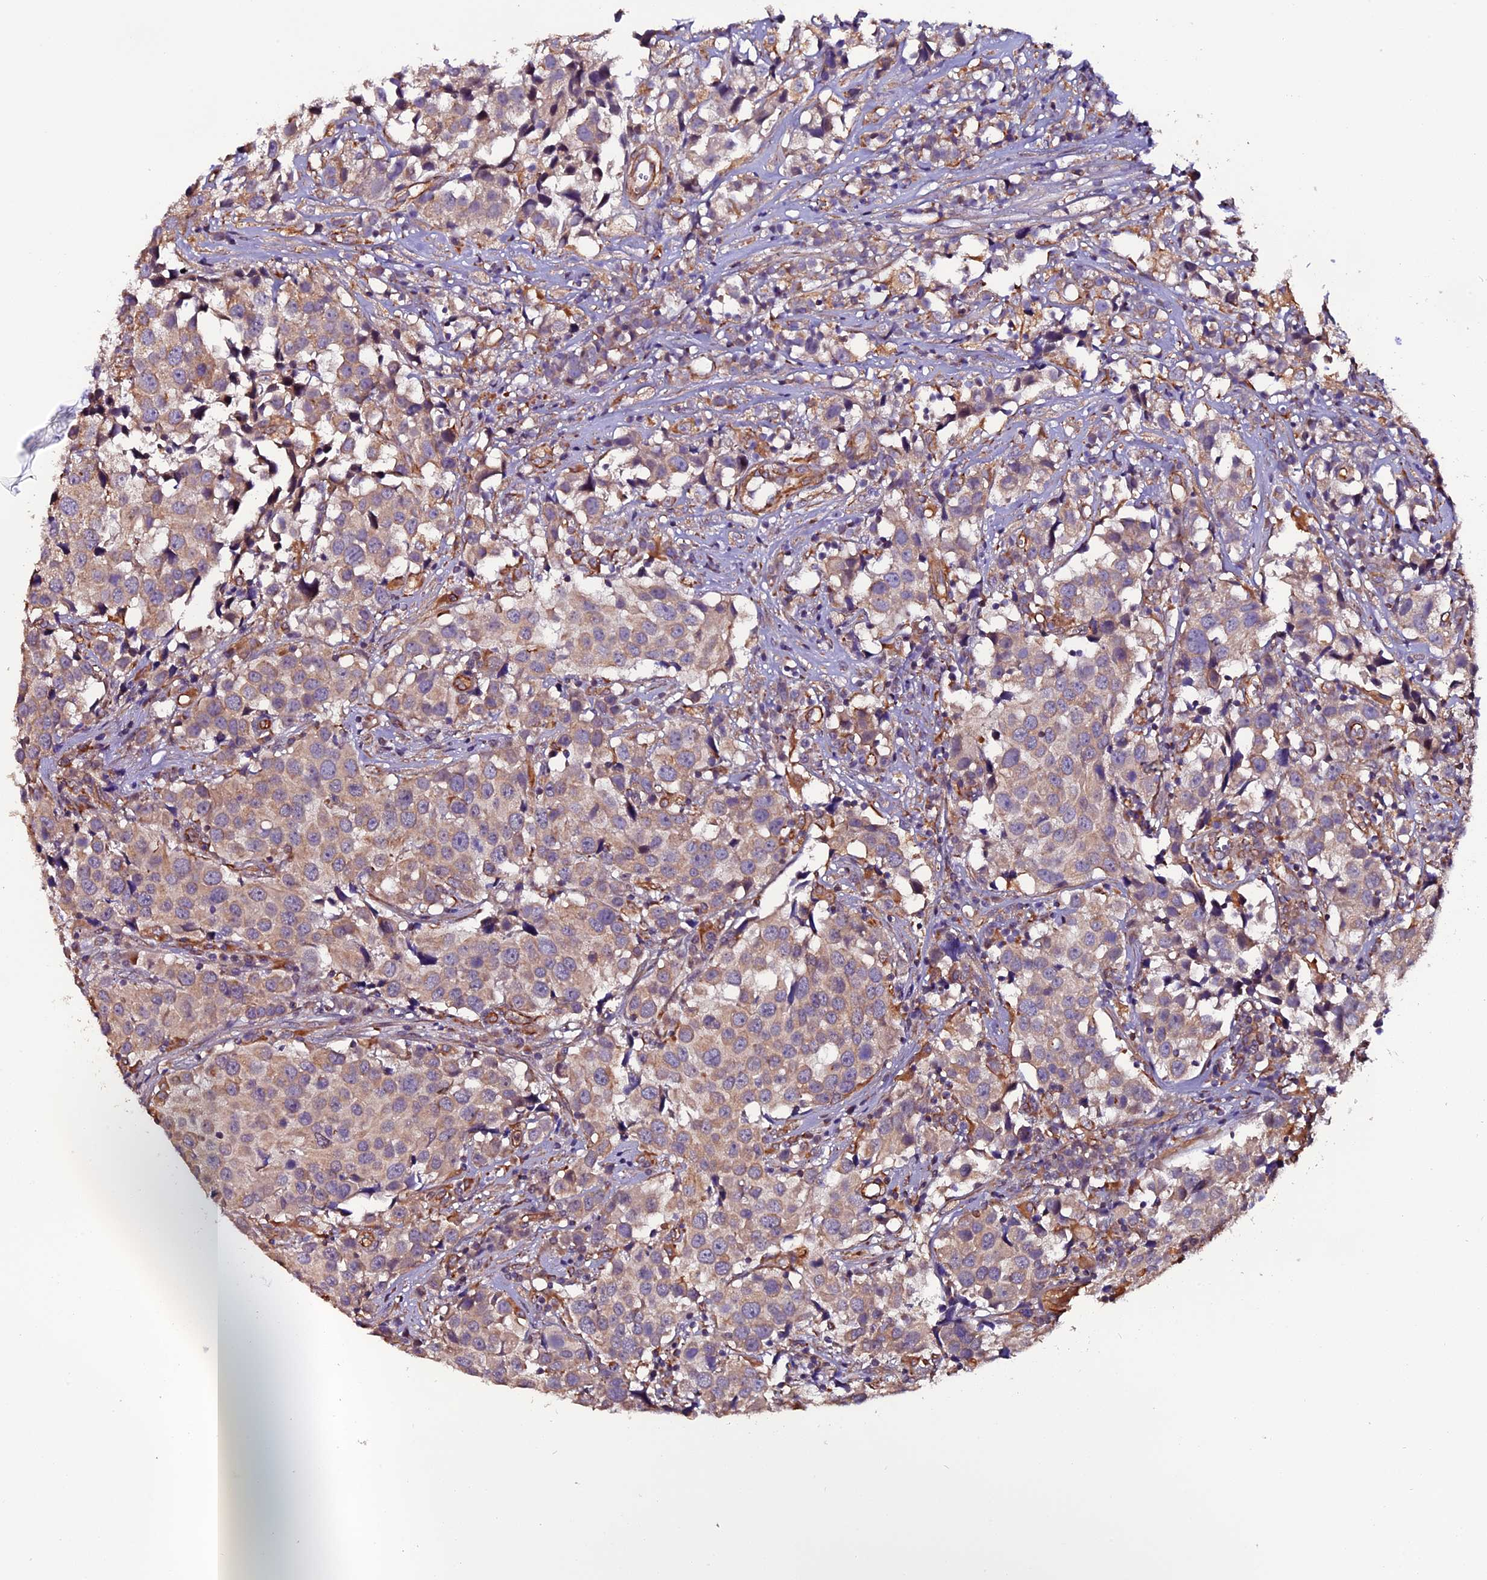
{"staining": {"intensity": "weak", "quantity": "25%-75%", "location": "cytoplasmic/membranous"}, "tissue": "urothelial cancer", "cell_type": "Tumor cells", "image_type": "cancer", "snomed": [{"axis": "morphology", "description": "Urothelial carcinoma, High grade"}, {"axis": "topography", "description": "Urinary bladder"}], "caption": "Weak cytoplasmic/membranous positivity is present in about 25%-75% of tumor cells in urothelial carcinoma (high-grade).", "gene": "CLN5", "patient": {"sex": "female", "age": 75}}